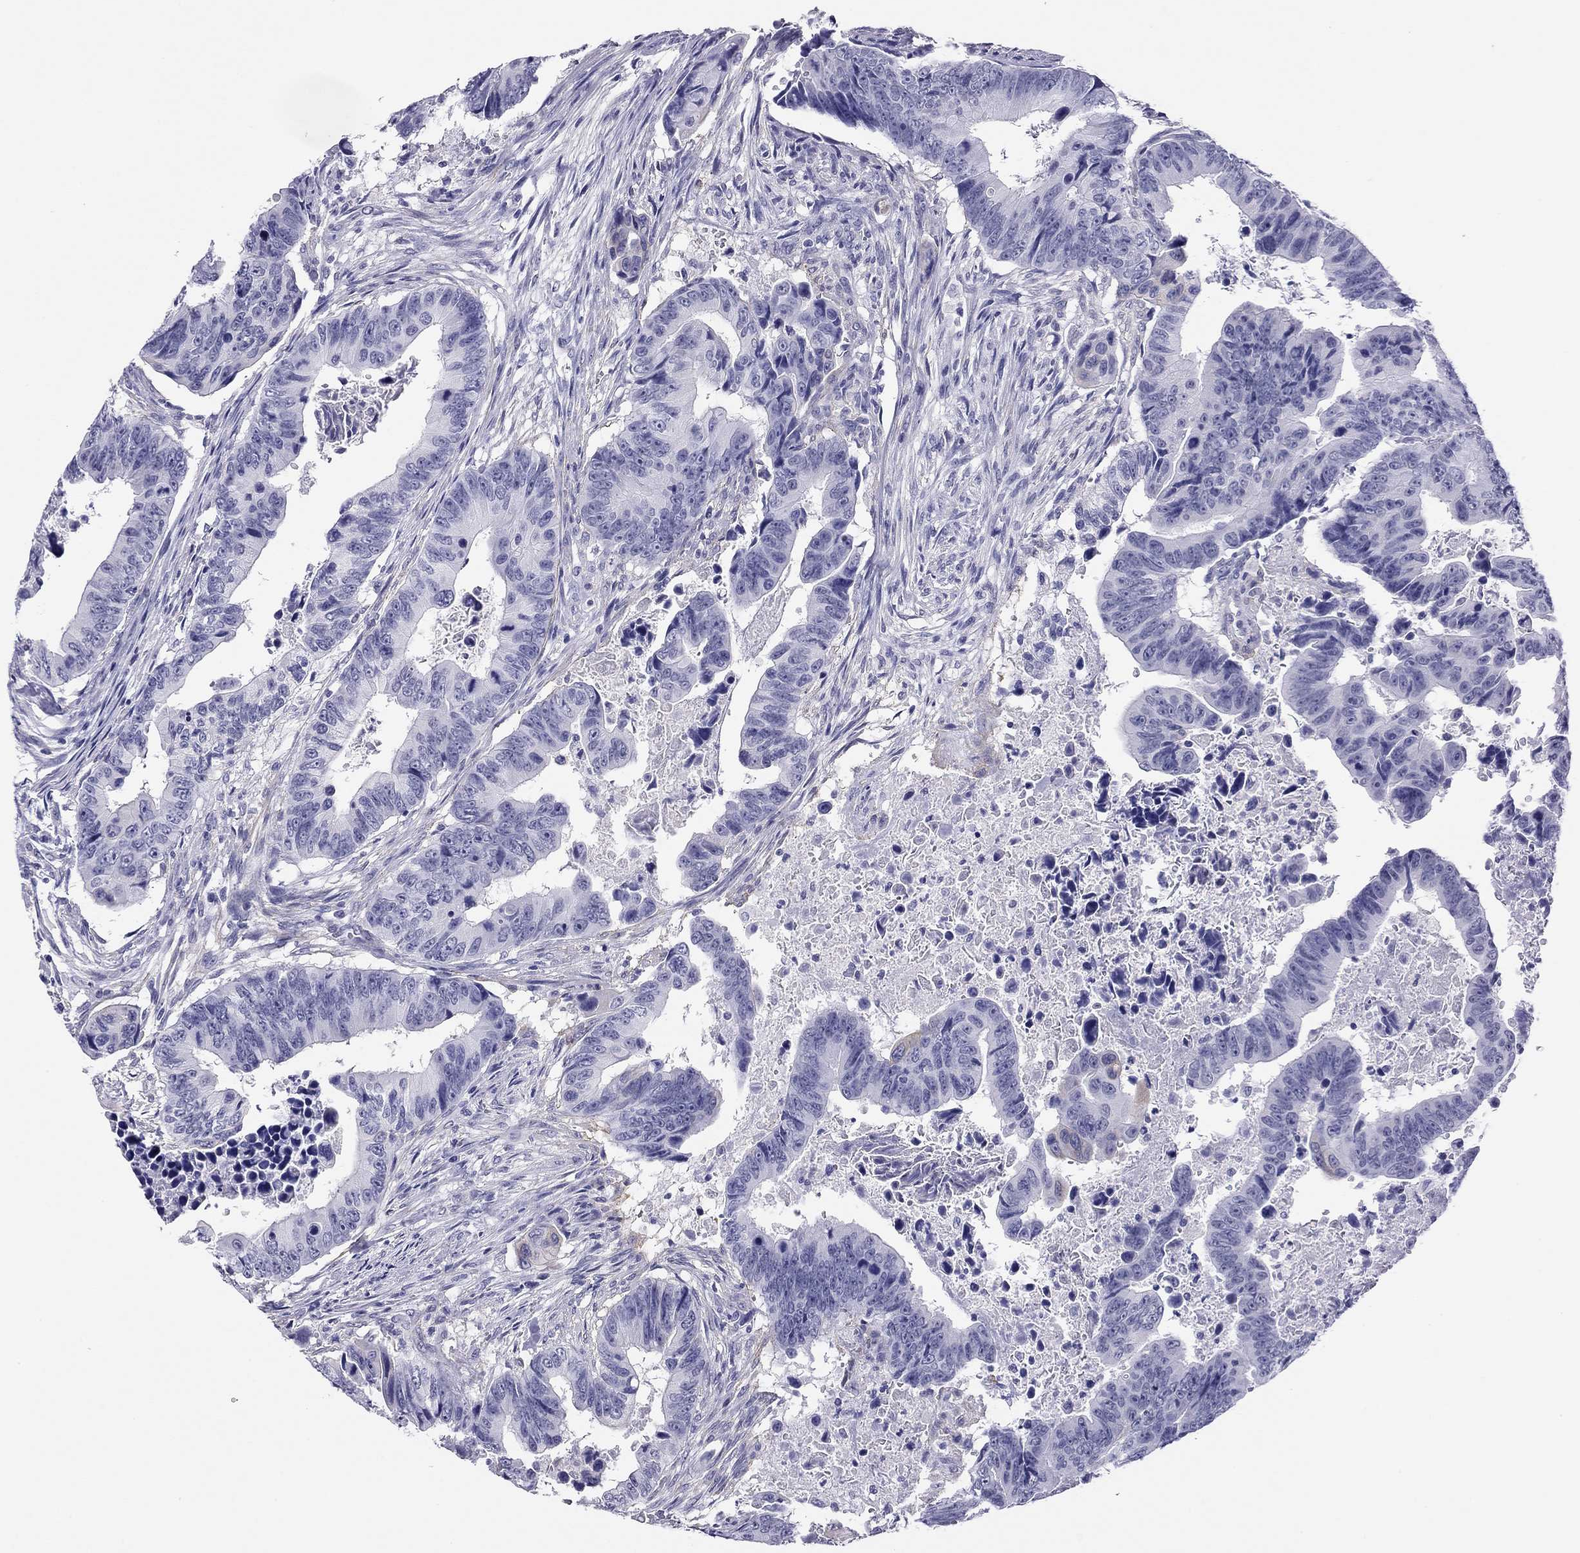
{"staining": {"intensity": "negative", "quantity": "none", "location": "none"}, "tissue": "colorectal cancer", "cell_type": "Tumor cells", "image_type": "cancer", "snomed": [{"axis": "morphology", "description": "Adenocarcinoma, NOS"}, {"axis": "topography", "description": "Colon"}], "caption": "Immunohistochemistry (IHC) micrograph of colorectal adenocarcinoma stained for a protein (brown), which shows no staining in tumor cells.", "gene": "MYMX", "patient": {"sex": "female", "age": 87}}